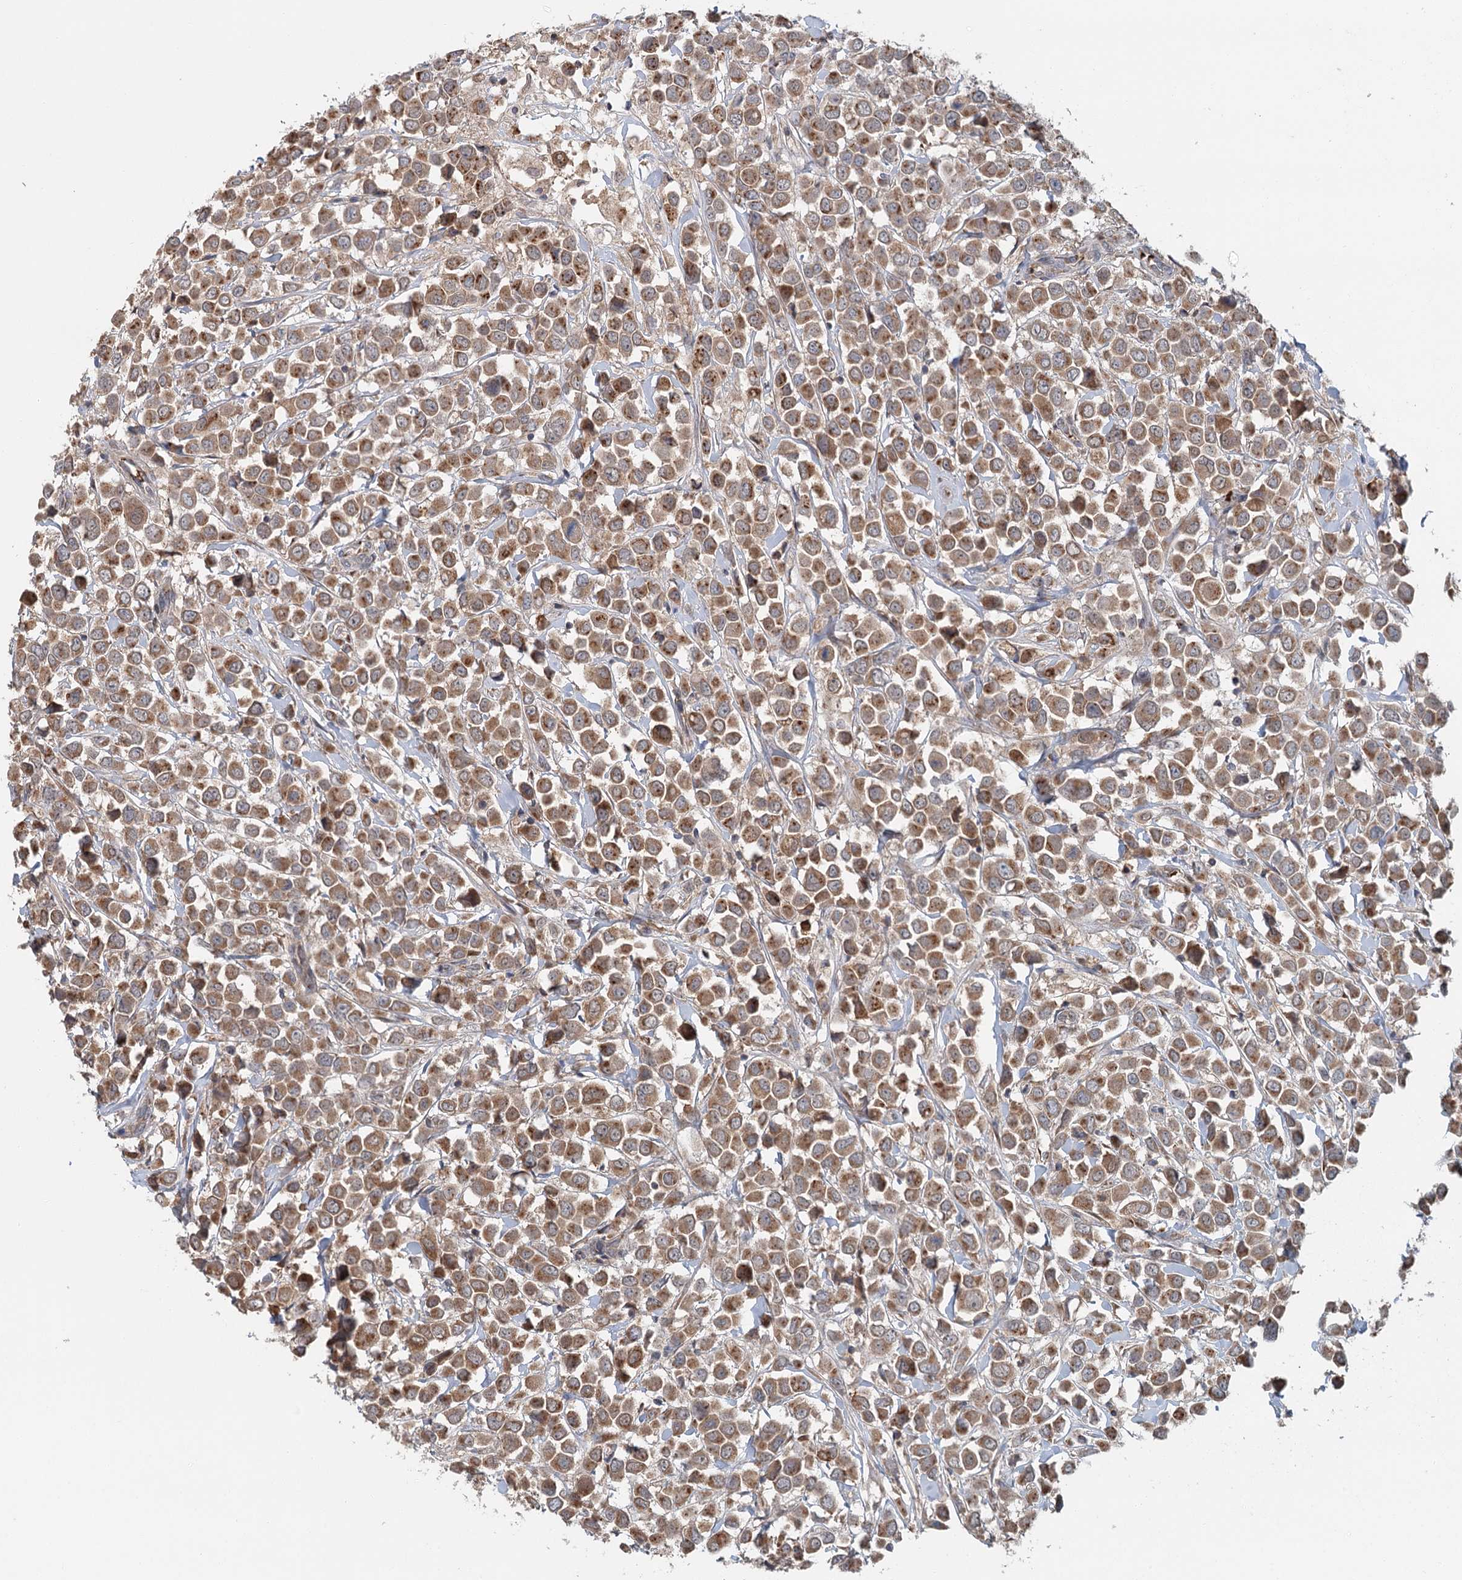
{"staining": {"intensity": "moderate", "quantity": ">75%", "location": "cytoplasmic/membranous"}, "tissue": "breast cancer", "cell_type": "Tumor cells", "image_type": "cancer", "snomed": [{"axis": "morphology", "description": "Duct carcinoma"}, {"axis": "topography", "description": "Breast"}], "caption": "Tumor cells demonstrate medium levels of moderate cytoplasmic/membranous staining in about >75% of cells in intraductal carcinoma (breast).", "gene": "ADK", "patient": {"sex": "female", "age": 61}}